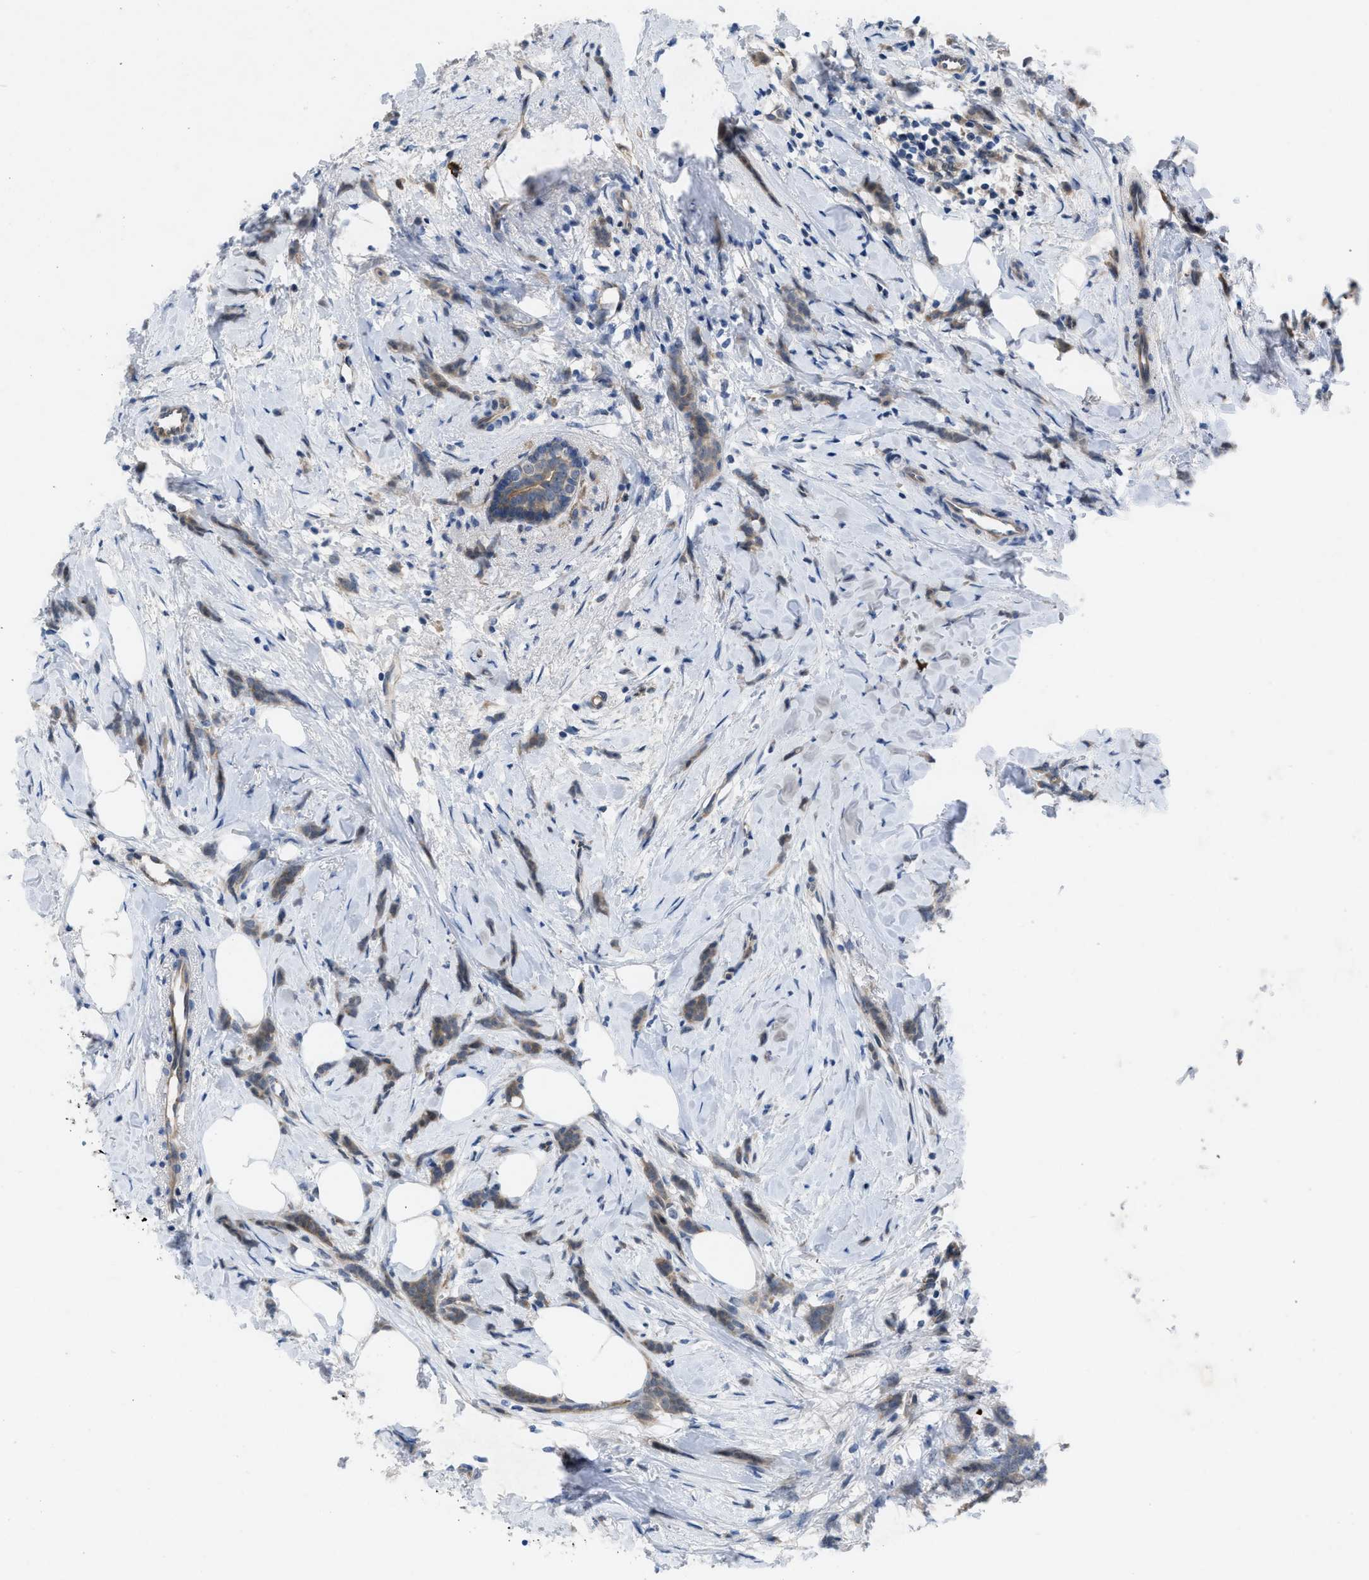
{"staining": {"intensity": "weak", "quantity": ">75%", "location": "cytoplasmic/membranous"}, "tissue": "breast cancer", "cell_type": "Tumor cells", "image_type": "cancer", "snomed": [{"axis": "morphology", "description": "Lobular carcinoma, in situ"}, {"axis": "morphology", "description": "Lobular carcinoma"}, {"axis": "topography", "description": "Breast"}], "caption": "Breast cancer stained for a protein displays weak cytoplasmic/membranous positivity in tumor cells.", "gene": "IL17RE", "patient": {"sex": "female", "age": 41}}